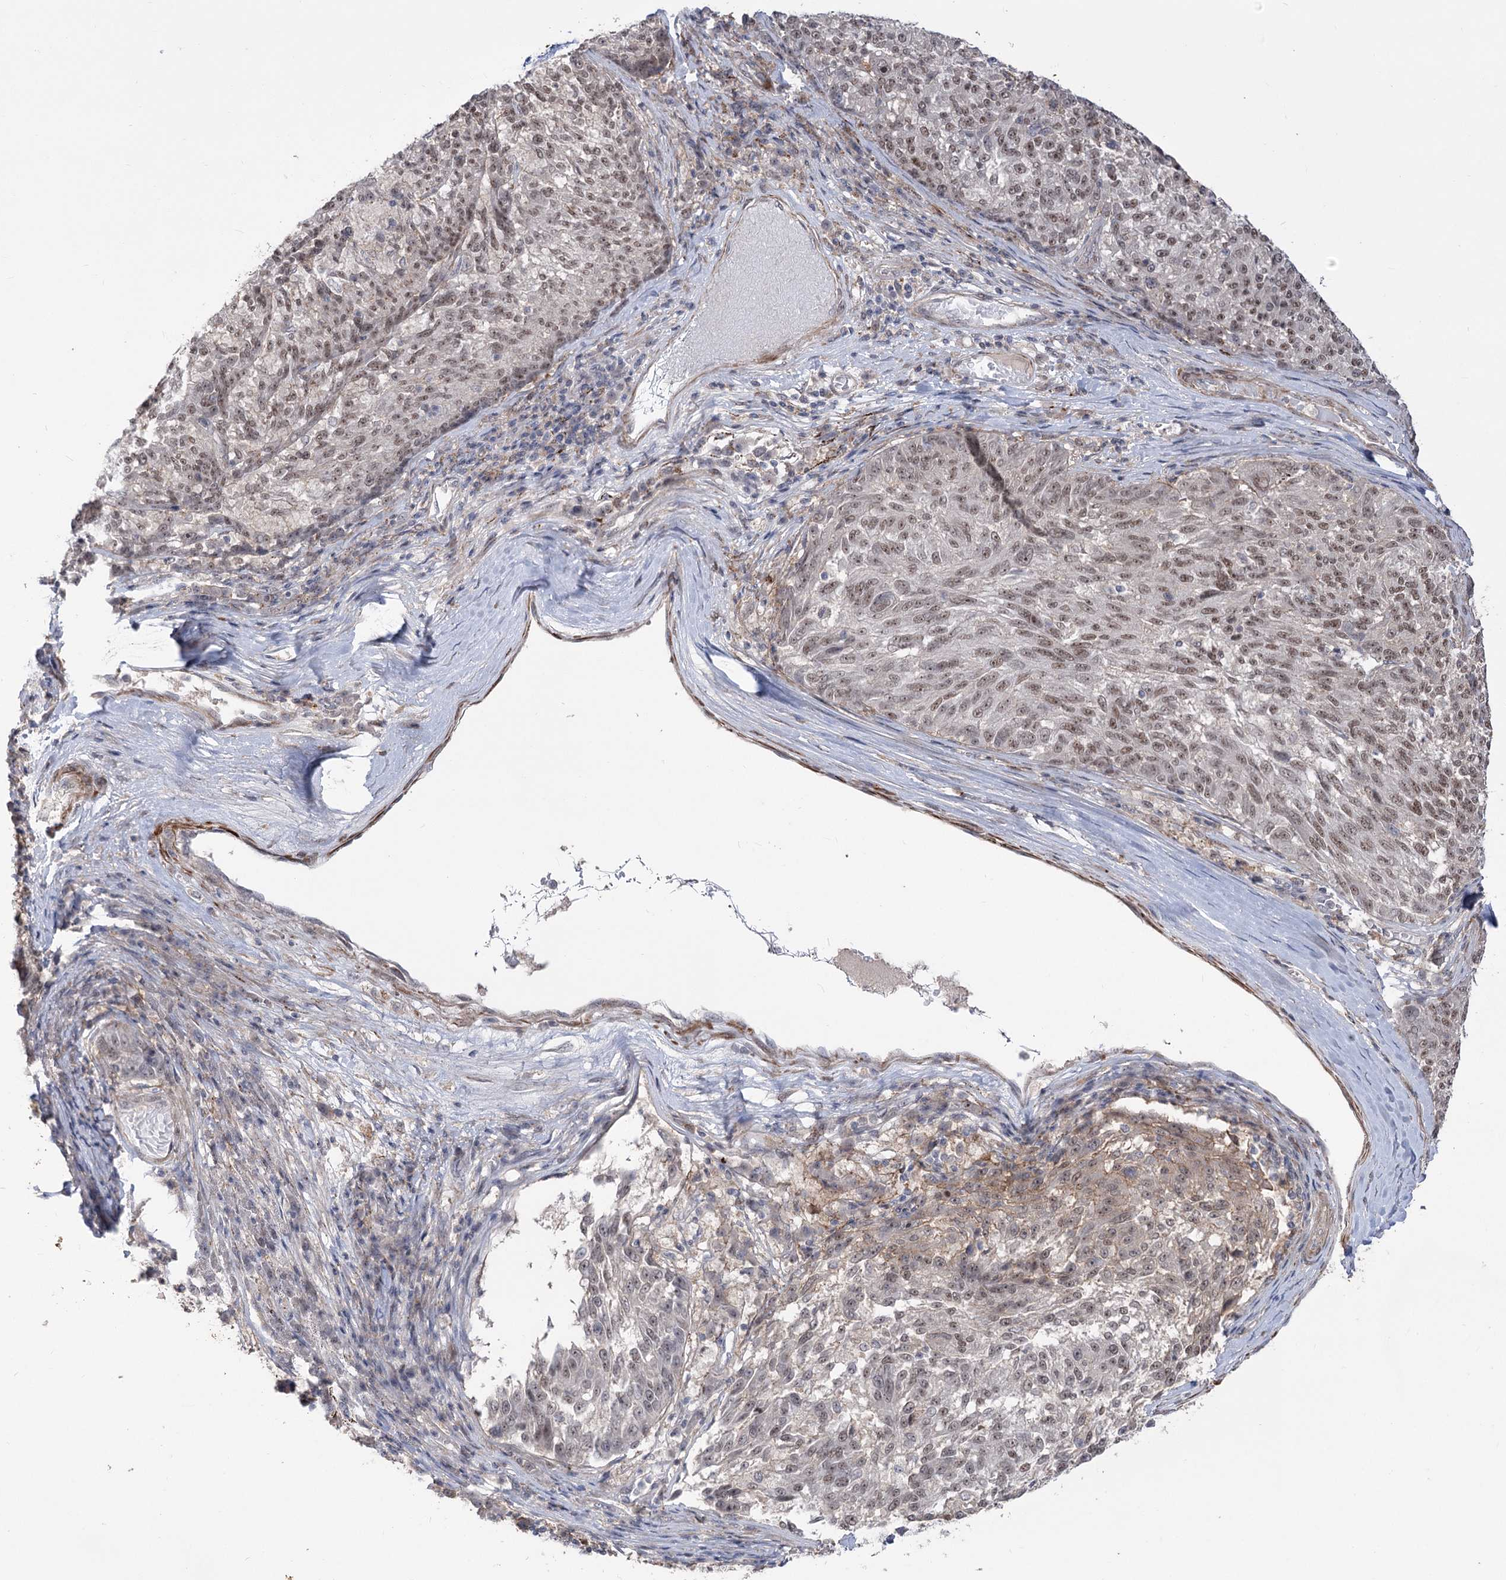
{"staining": {"intensity": "weak", "quantity": ">75%", "location": "nuclear"}, "tissue": "melanoma", "cell_type": "Tumor cells", "image_type": "cancer", "snomed": [{"axis": "morphology", "description": "Malignant melanoma, NOS"}, {"axis": "topography", "description": "Skin"}], "caption": "Weak nuclear staining is identified in about >75% of tumor cells in malignant melanoma. The protein of interest is stained brown, and the nuclei are stained in blue (DAB (3,3'-diaminobenzidine) IHC with brightfield microscopy, high magnification).", "gene": "ZSCAN23", "patient": {"sex": "male", "age": 53}}